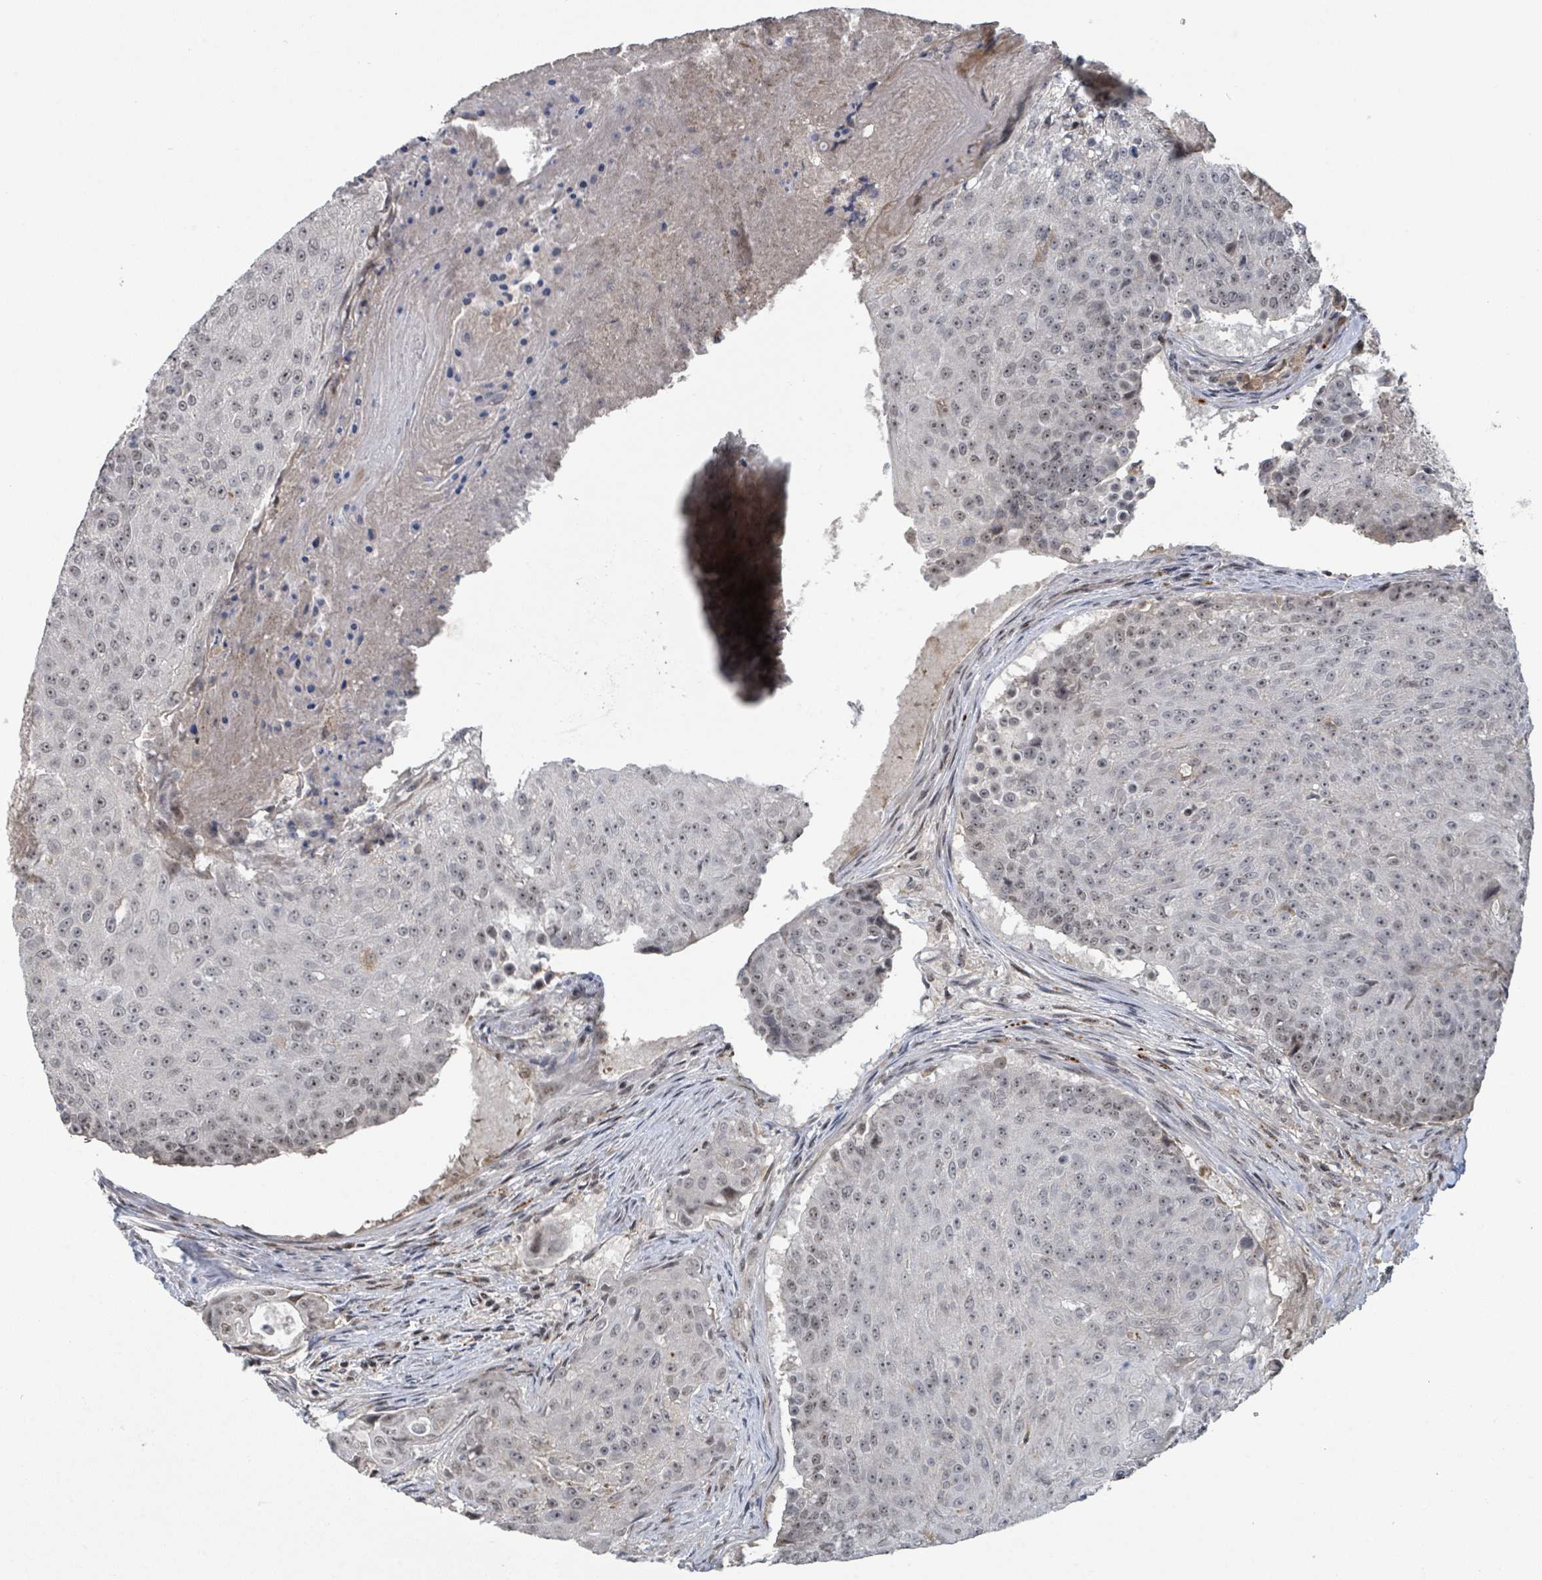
{"staining": {"intensity": "weak", "quantity": ">75%", "location": "nuclear"}, "tissue": "urothelial cancer", "cell_type": "Tumor cells", "image_type": "cancer", "snomed": [{"axis": "morphology", "description": "Urothelial carcinoma, High grade"}, {"axis": "topography", "description": "Urinary bladder"}], "caption": "Urothelial cancer stained with immunohistochemistry (IHC) exhibits weak nuclear expression in approximately >75% of tumor cells. (Brightfield microscopy of DAB IHC at high magnification).", "gene": "ZBTB14", "patient": {"sex": "female", "age": 63}}